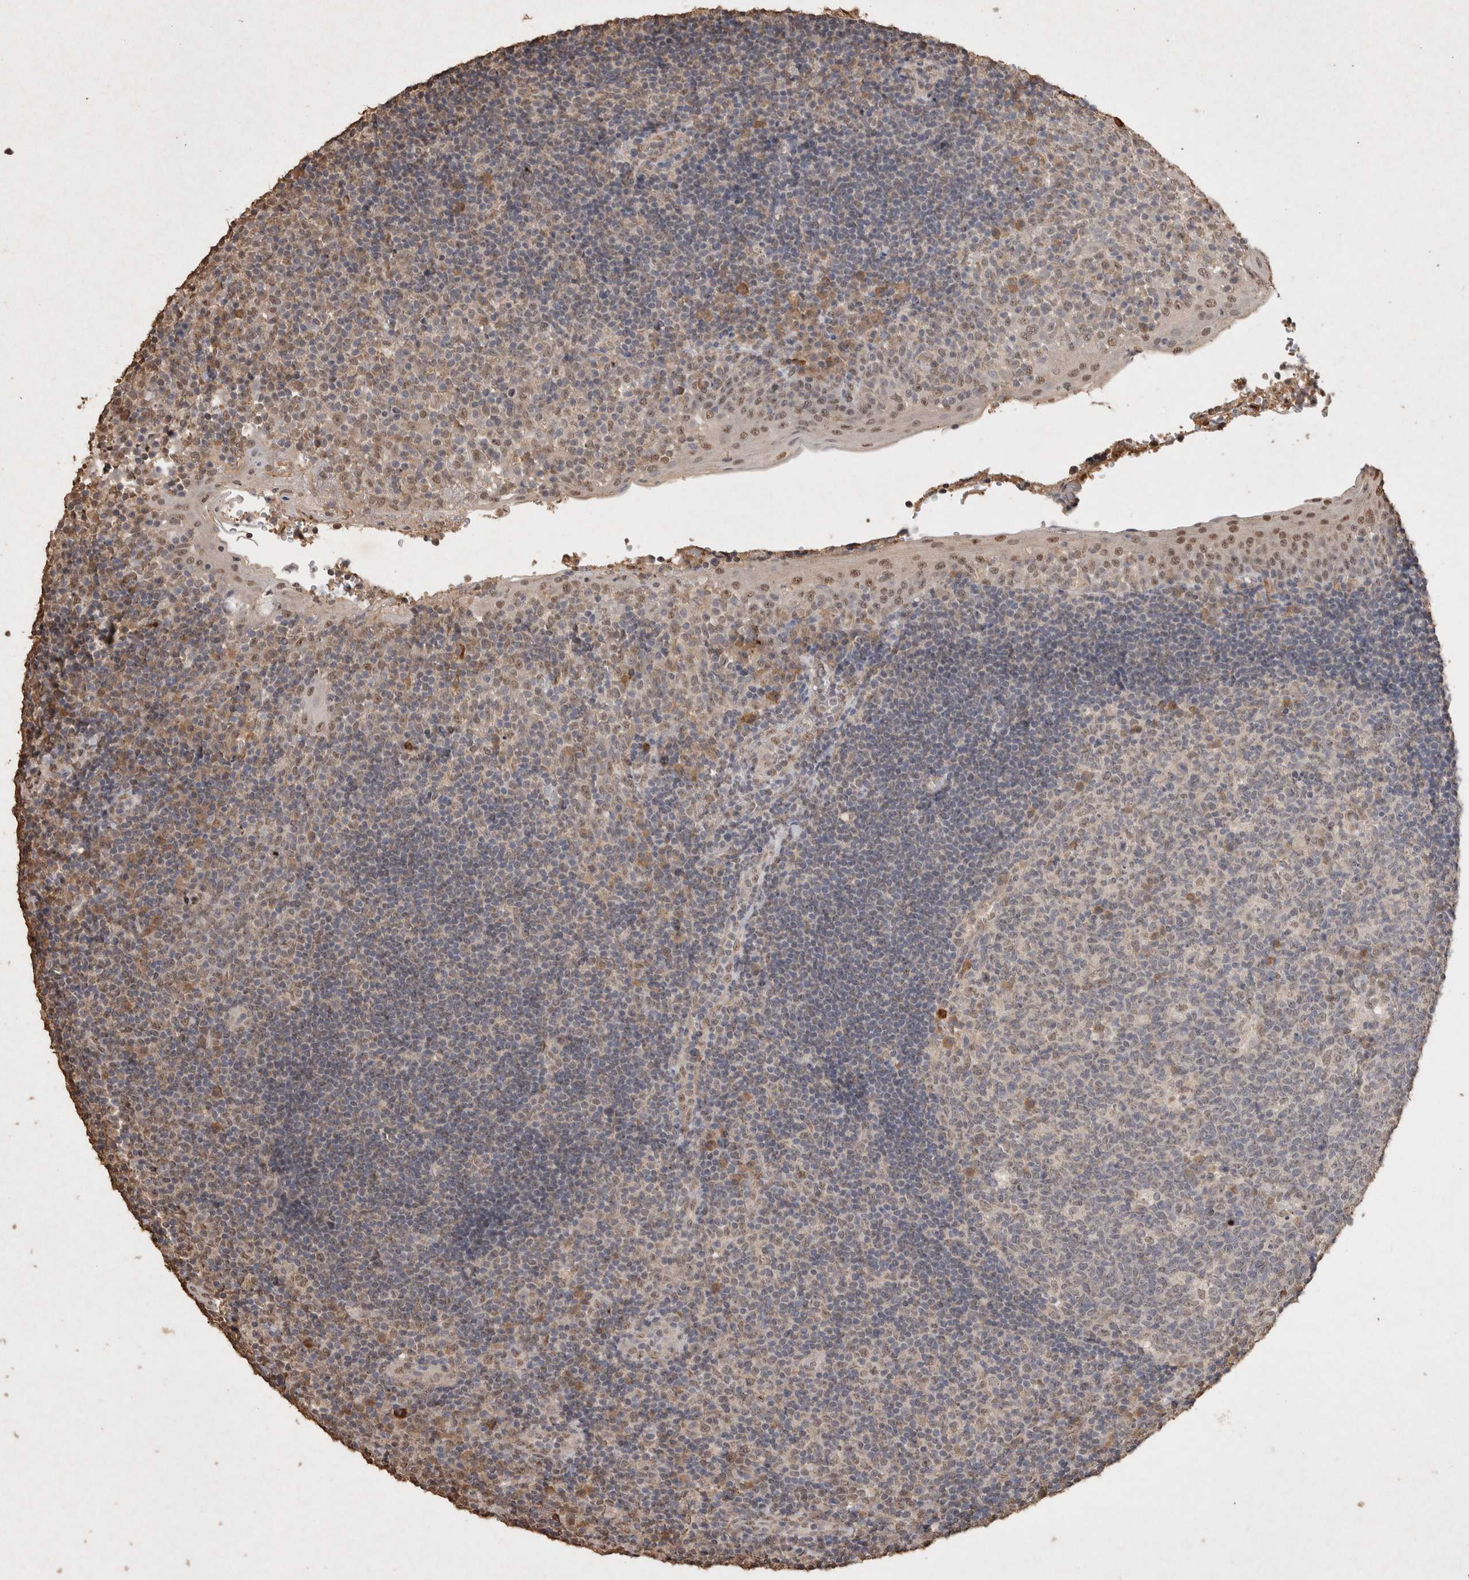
{"staining": {"intensity": "weak", "quantity": "<25%", "location": "nuclear"}, "tissue": "tonsil", "cell_type": "Germinal center cells", "image_type": "normal", "snomed": [{"axis": "morphology", "description": "Normal tissue, NOS"}, {"axis": "topography", "description": "Tonsil"}], "caption": "Immunohistochemistry (IHC) histopathology image of unremarkable human tonsil stained for a protein (brown), which shows no staining in germinal center cells. (Immunohistochemistry (IHC), brightfield microscopy, high magnification).", "gene": "MLX", "patient": {"sex": "female", "age": 40}}